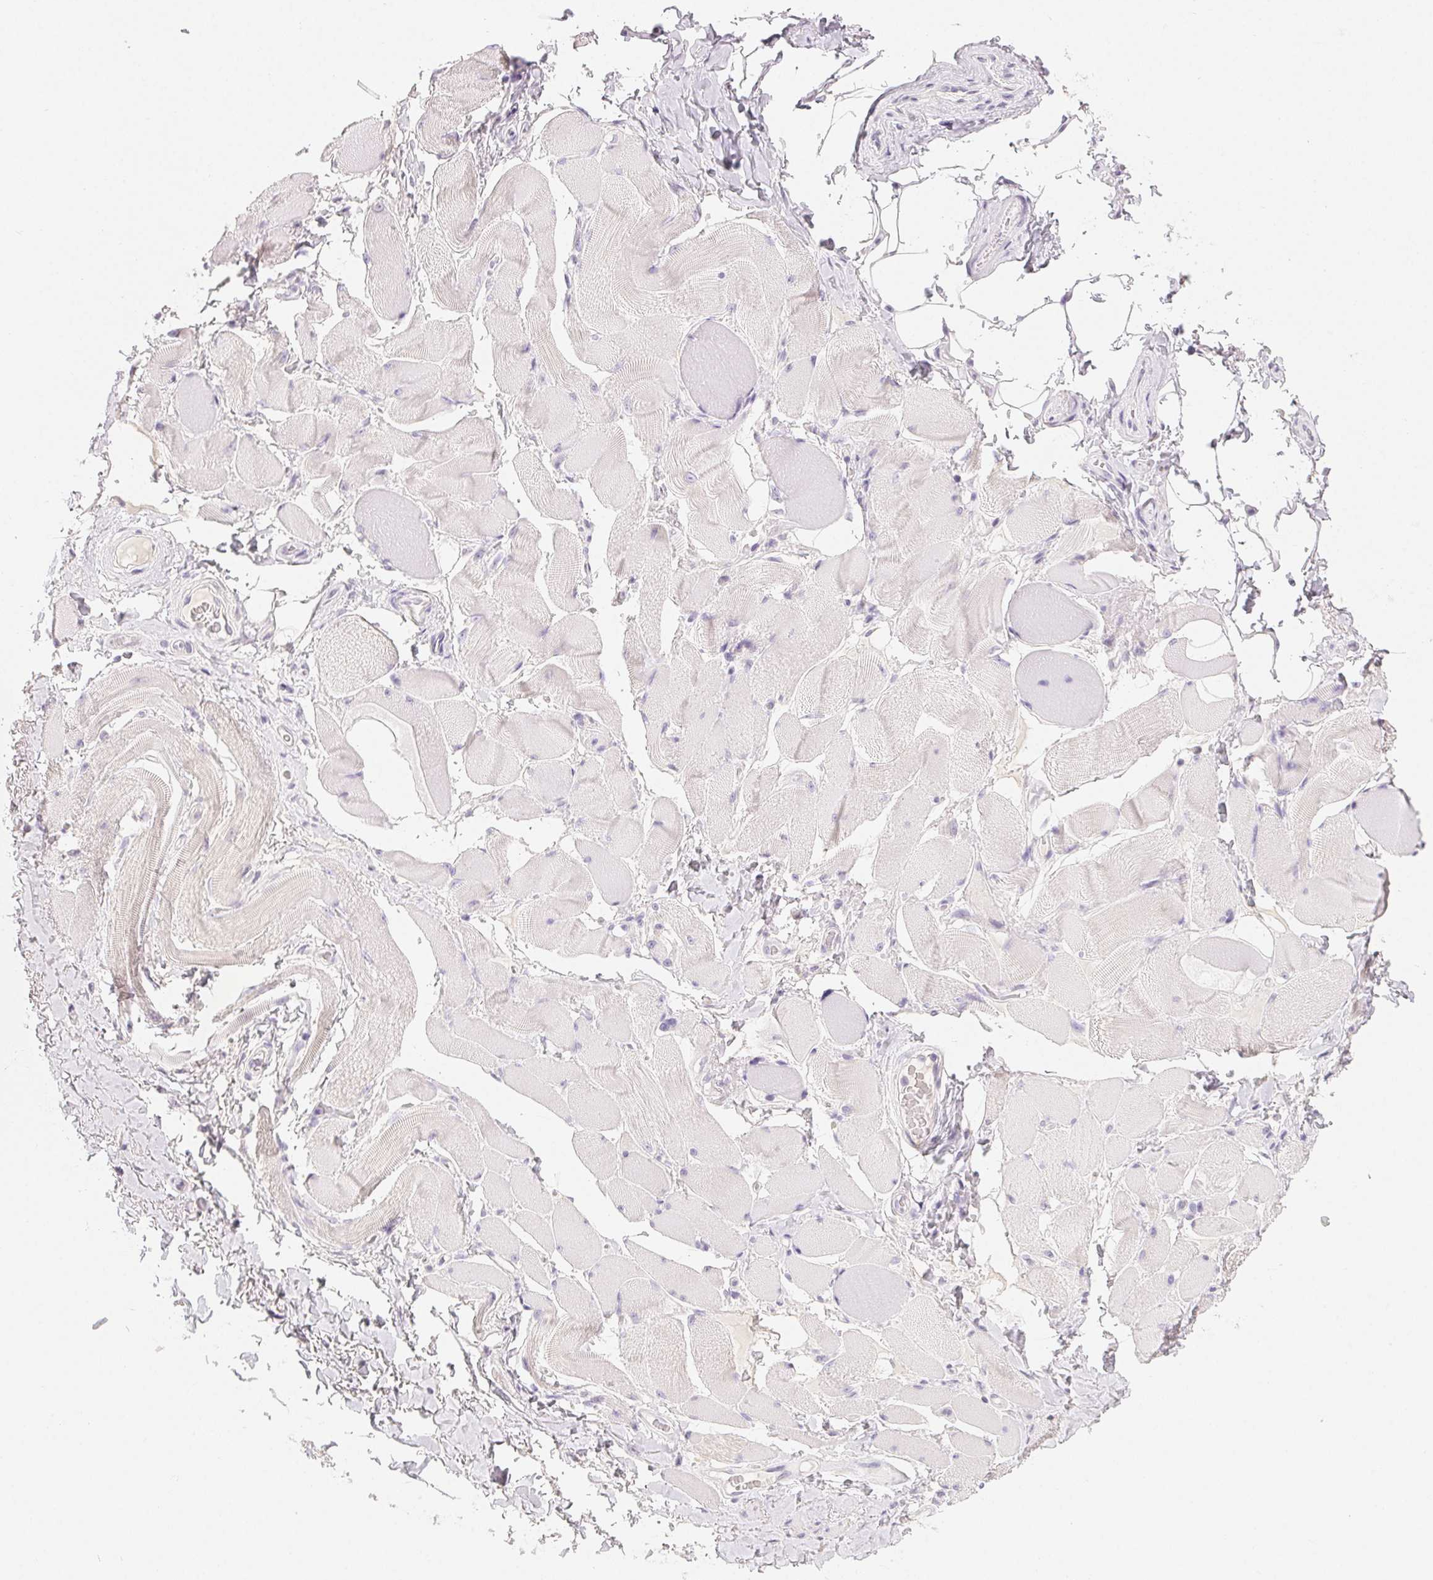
{"staining": {"intensity": "negative", "quantity": "none", "location": "none"}, "tissue": "skeletal muscle", "cell_type": "Myocytes", "image_type": "normal", "snomed": [{"axis": "morphology", "description": "Normal tissue, NOS"}, {"axis": "topography", "description": "Skeletal muscle"}, {"axis": "topography", "description": "Anal"}, {"axis": "topography", "description": "Peripheral nerve tissue"}], "caption": "This is an IHC micrograph of normal skeletal muscle. There is no staining in myocytes.", "gene": "MIOX", "patient": {"sex": "male", "age": 53}}